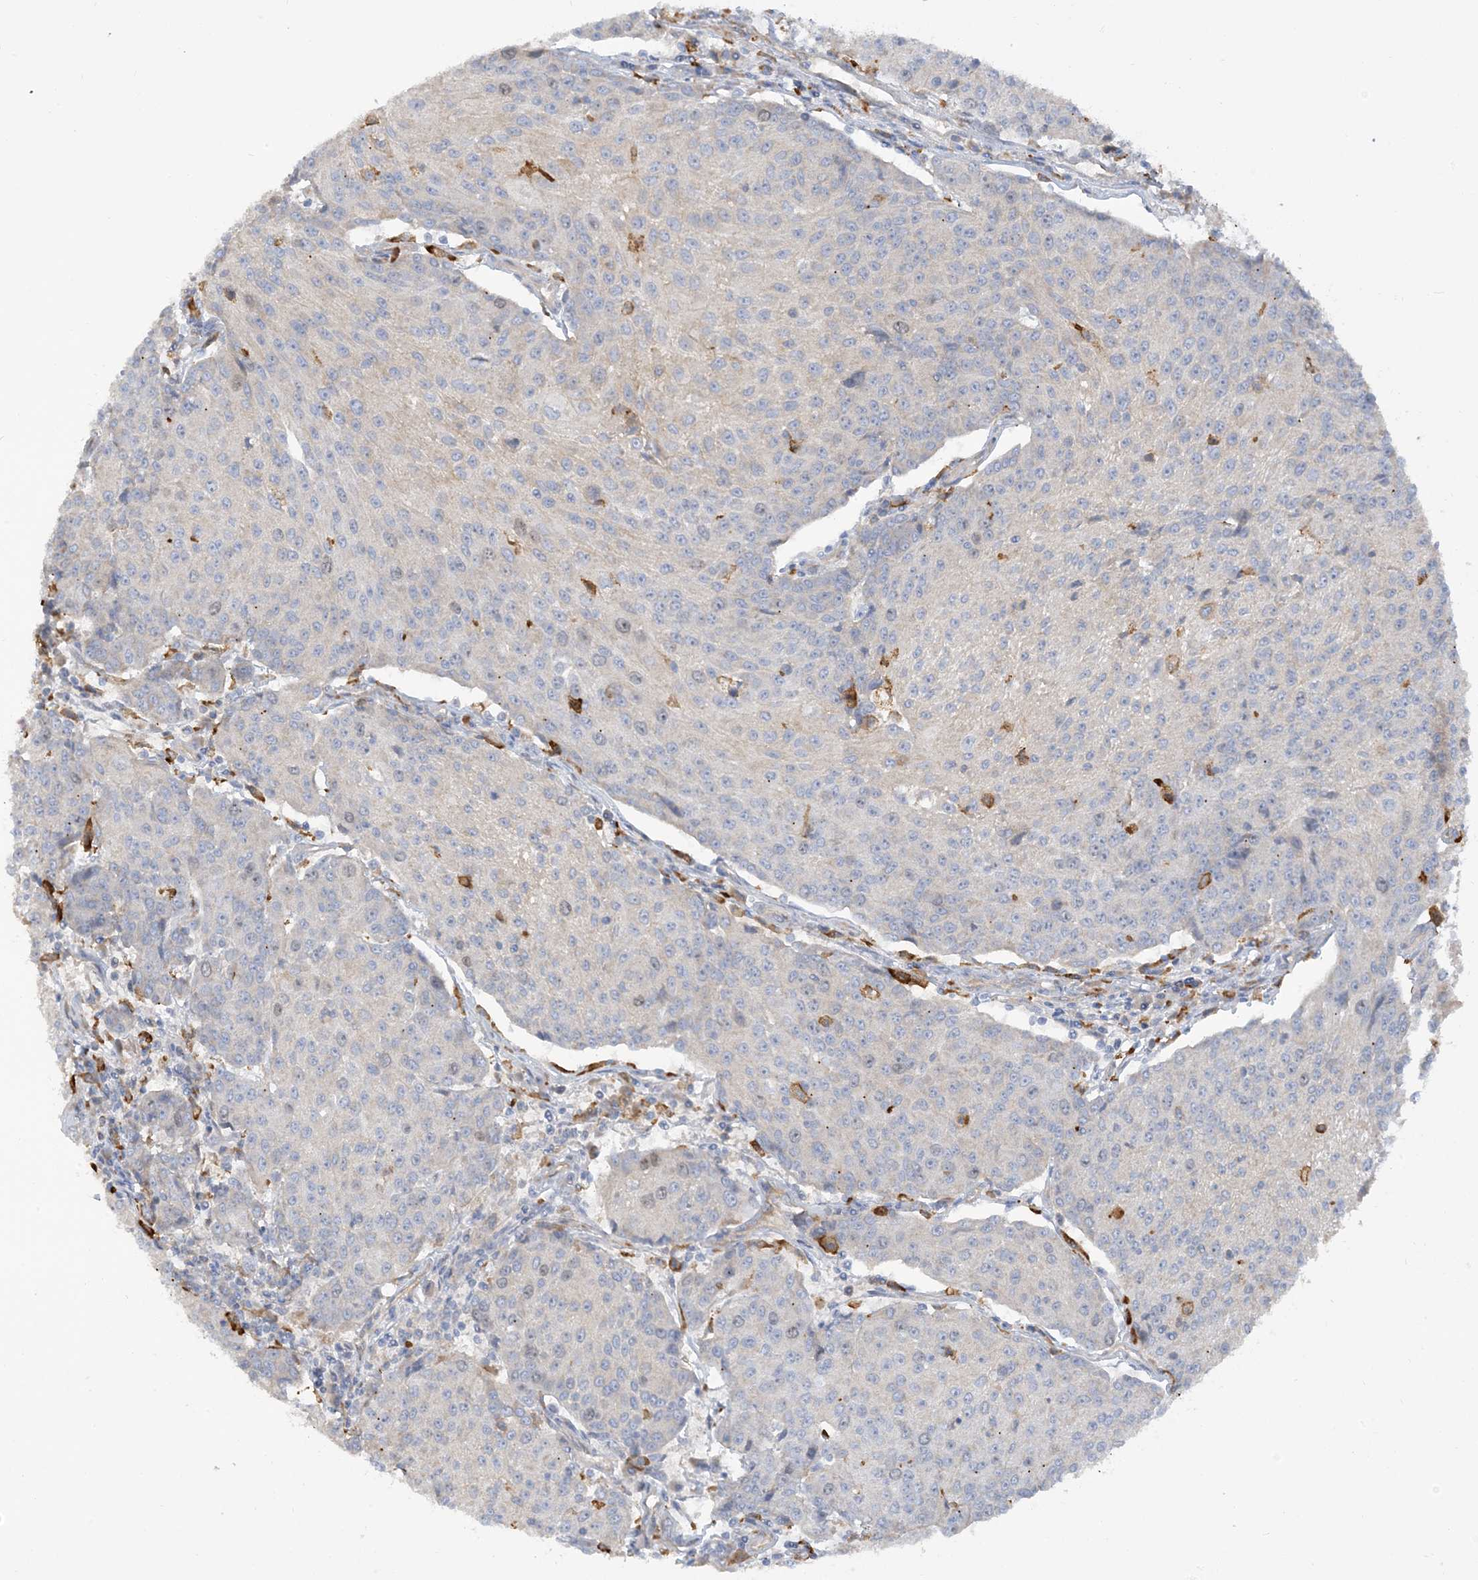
{"staining": {"intensity": "negative", "quantity": "none", "location": "none"}, "tissue": "urothelial cancer", "cell_type": "Tumor cells", "image_type": "cancer", "snomed": [{"axis": "morphology", "description": "Urothelial carcinoma, High grade"}, {"axis": "topography", "description": "Urinary bladder"}], "caption": "The IHC micrograph has no significant staining in tumor cells of high-grade urothelial carcinoma tissue.", "gene": "PEAR1", "patient": {"sex": "female", "age": 85}}